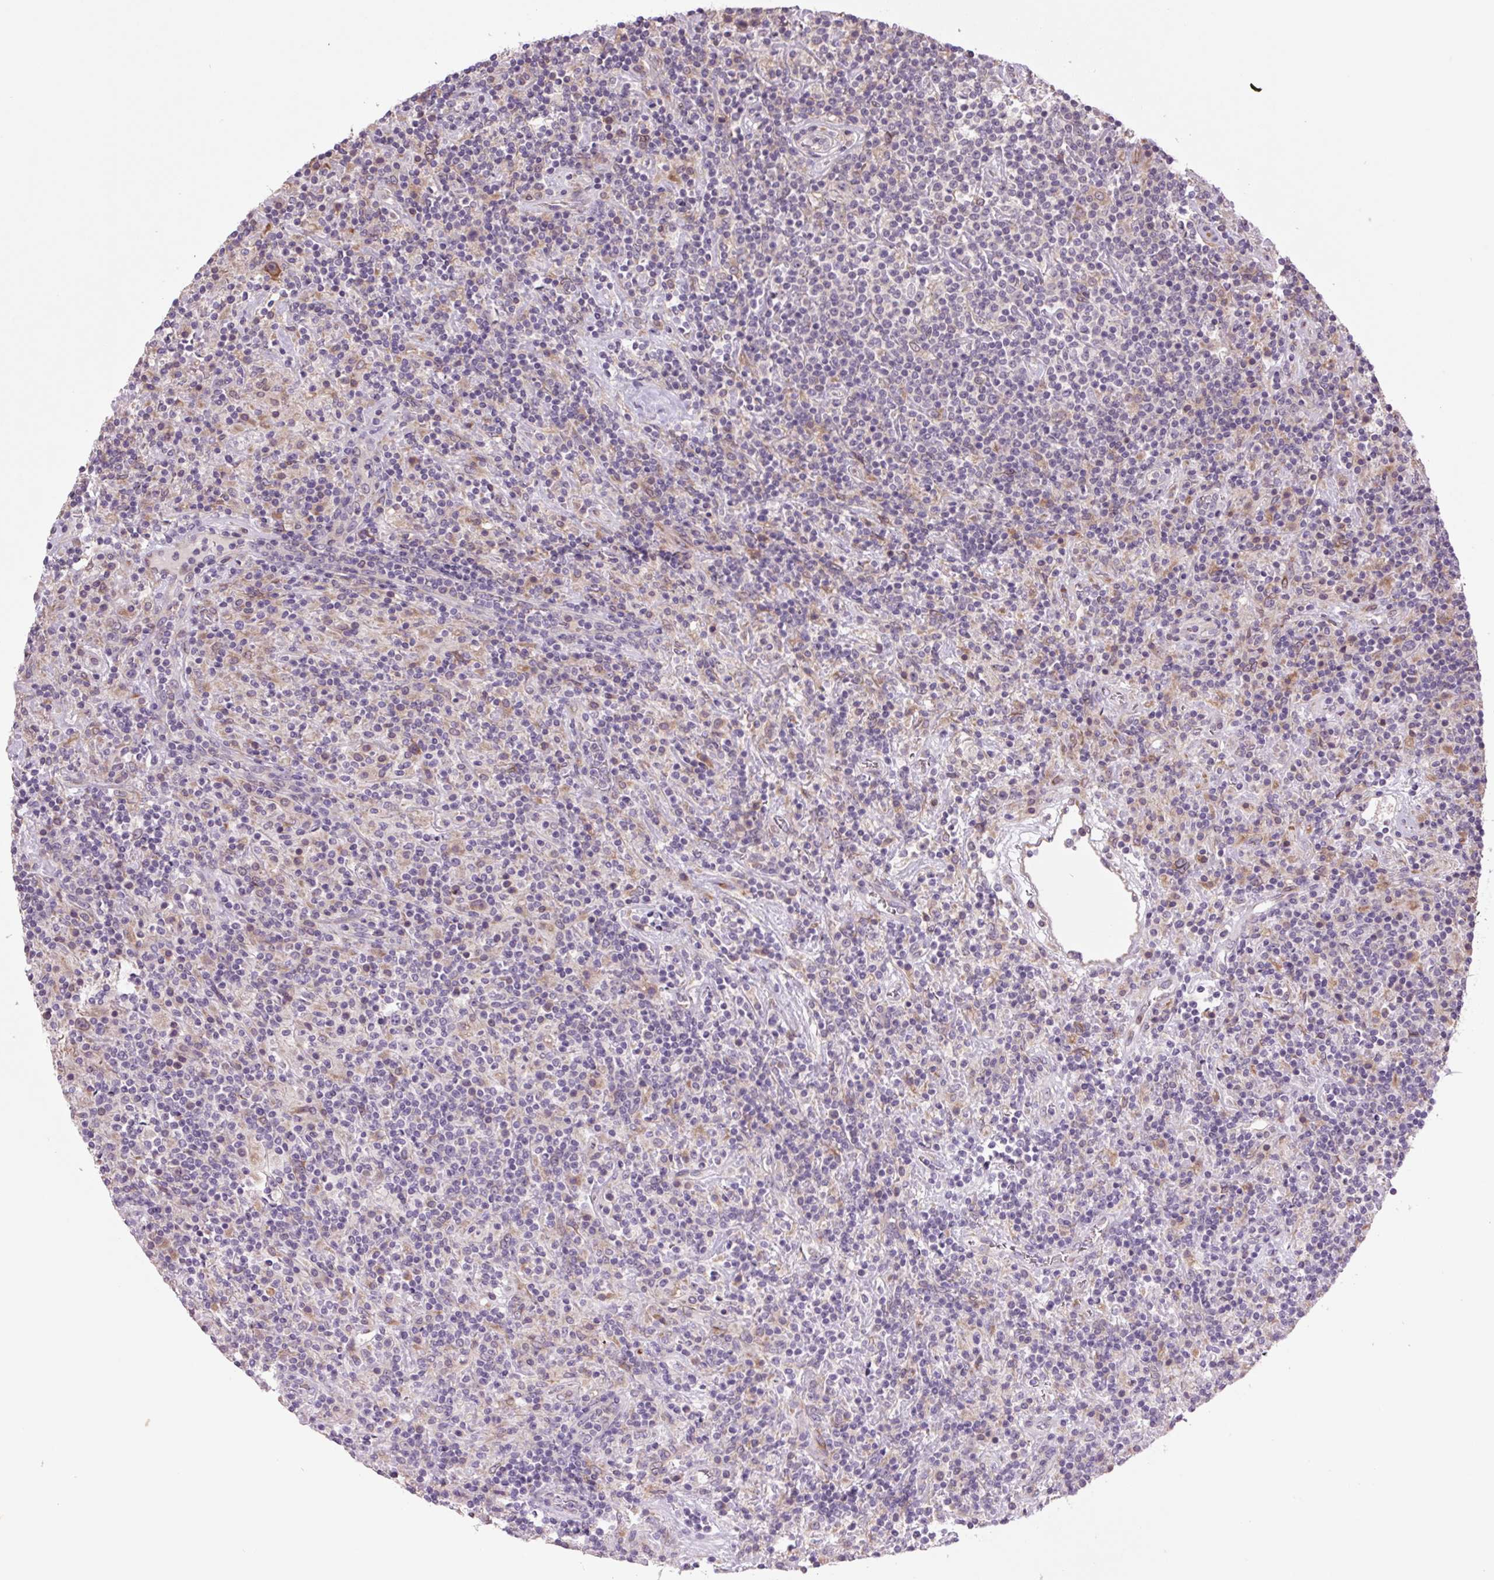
{"staining": {"intensity": "moderate", "quantity": ">75%", "location": "cytoplasmic/membranous"}, "tissue": "lymphoma", "cell_type": "Tumor cells", "image_type": "cancer", "snomed": [{"axis": "morphology", "description": "Hodgkin's disease, NOS"}, {"axis": "topography", "description": "Lymph node"}], "caption": "Moderate cytoplasmic/membranous expression is seen in approximately >75% of tumor cells in Hodgkin's disease.", "gene": "PLA2G4A", "patient": {"sex": "male", "age": 70}}